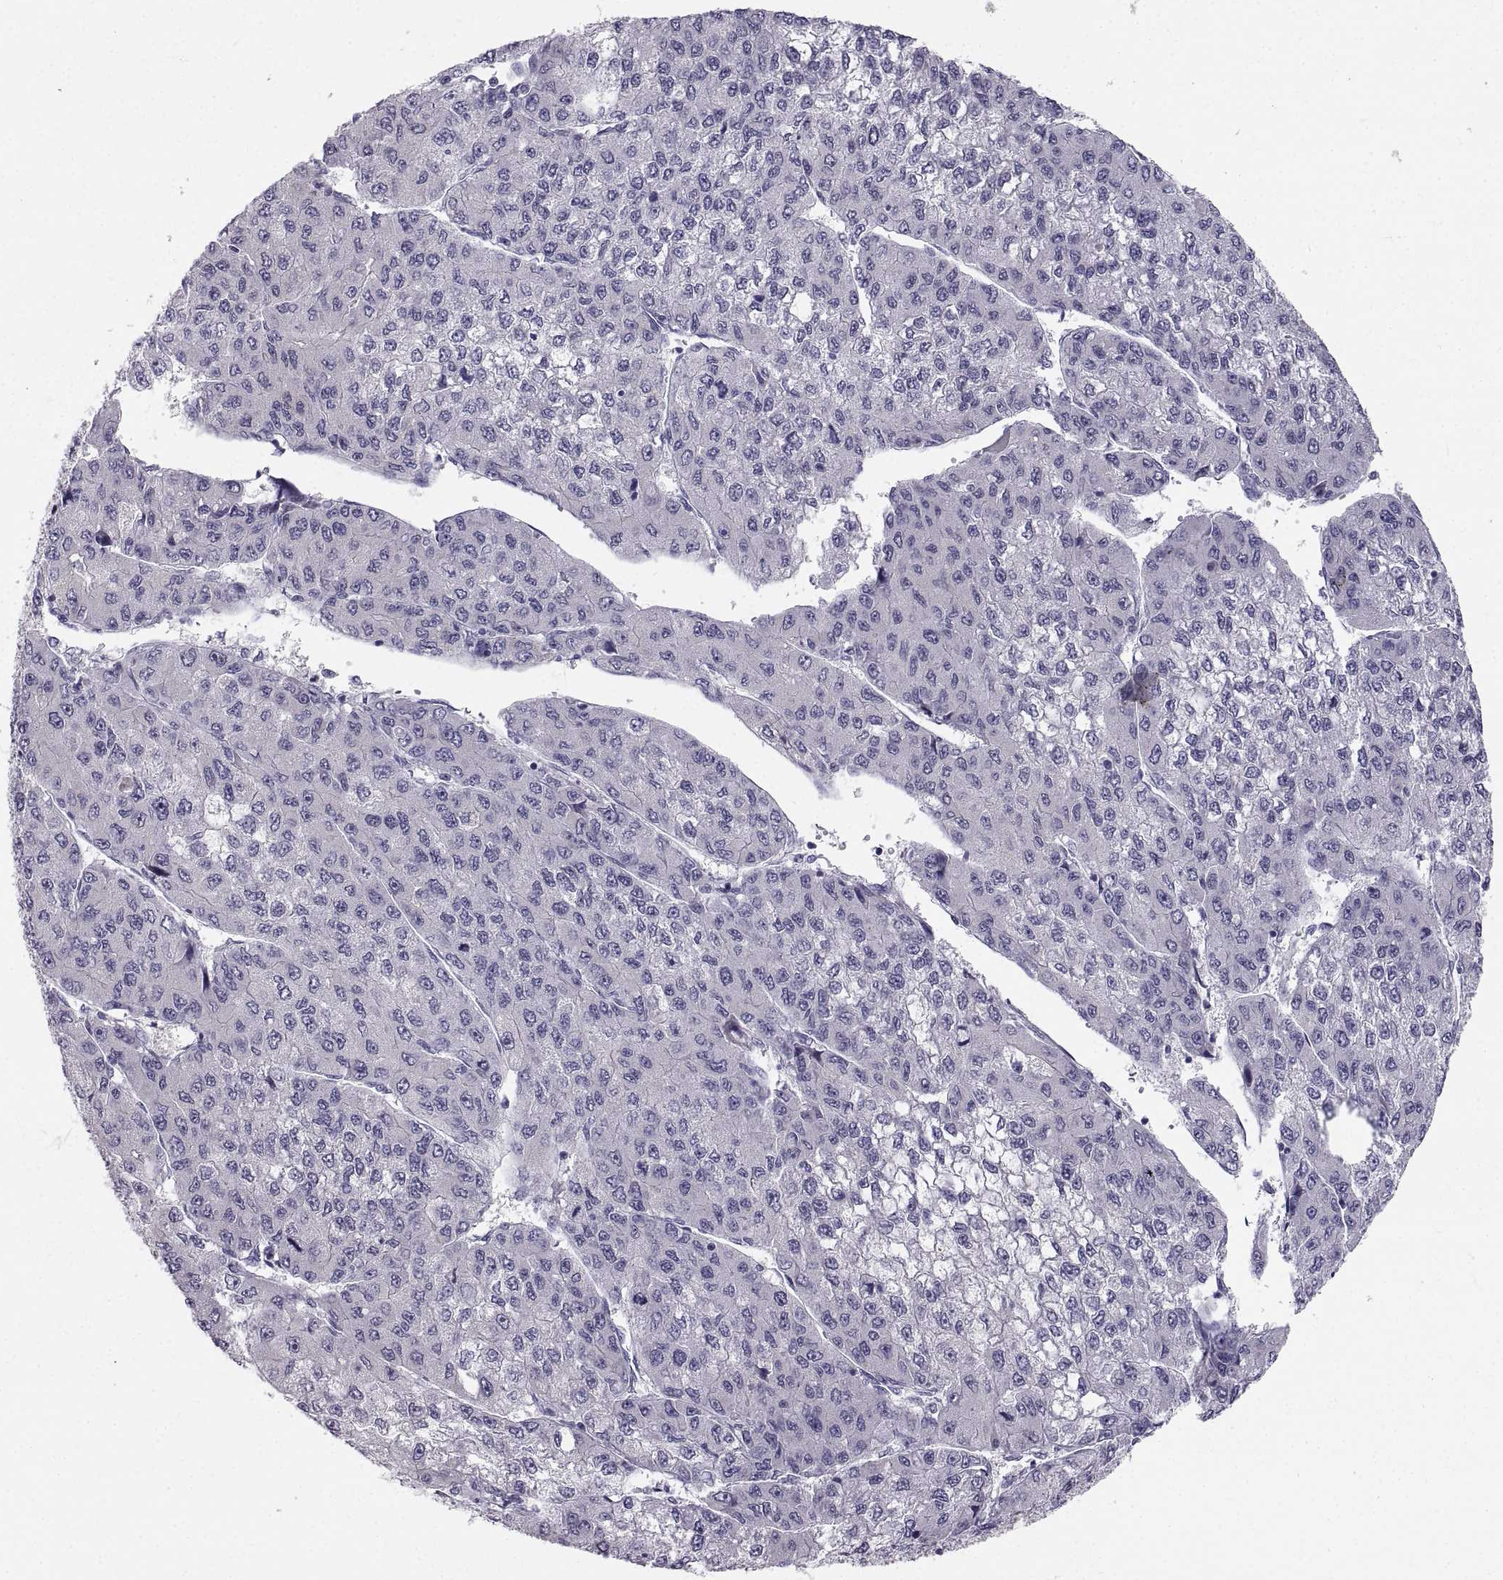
{"staining": {"intensity": "negative", "quantity": "none", "location": "none"}, "tissue": "liver cancer", "cell_type": "Tumor cells", "image_type": "cancer", "snomed": [{"axis": "morphology", "description": "Carcinoma, Hepatocellular, NOS"}, {"axis": "topography", "description": "Liver"}], "caption": "A high-resolution photomicrograph shows immunohistochemistry staining of hepatocellular carcinoma (liver), which exhibits no significant expression in tumor cells.", "gene": "ZNF185", "patient": {"sex": "female", "age": 66}}